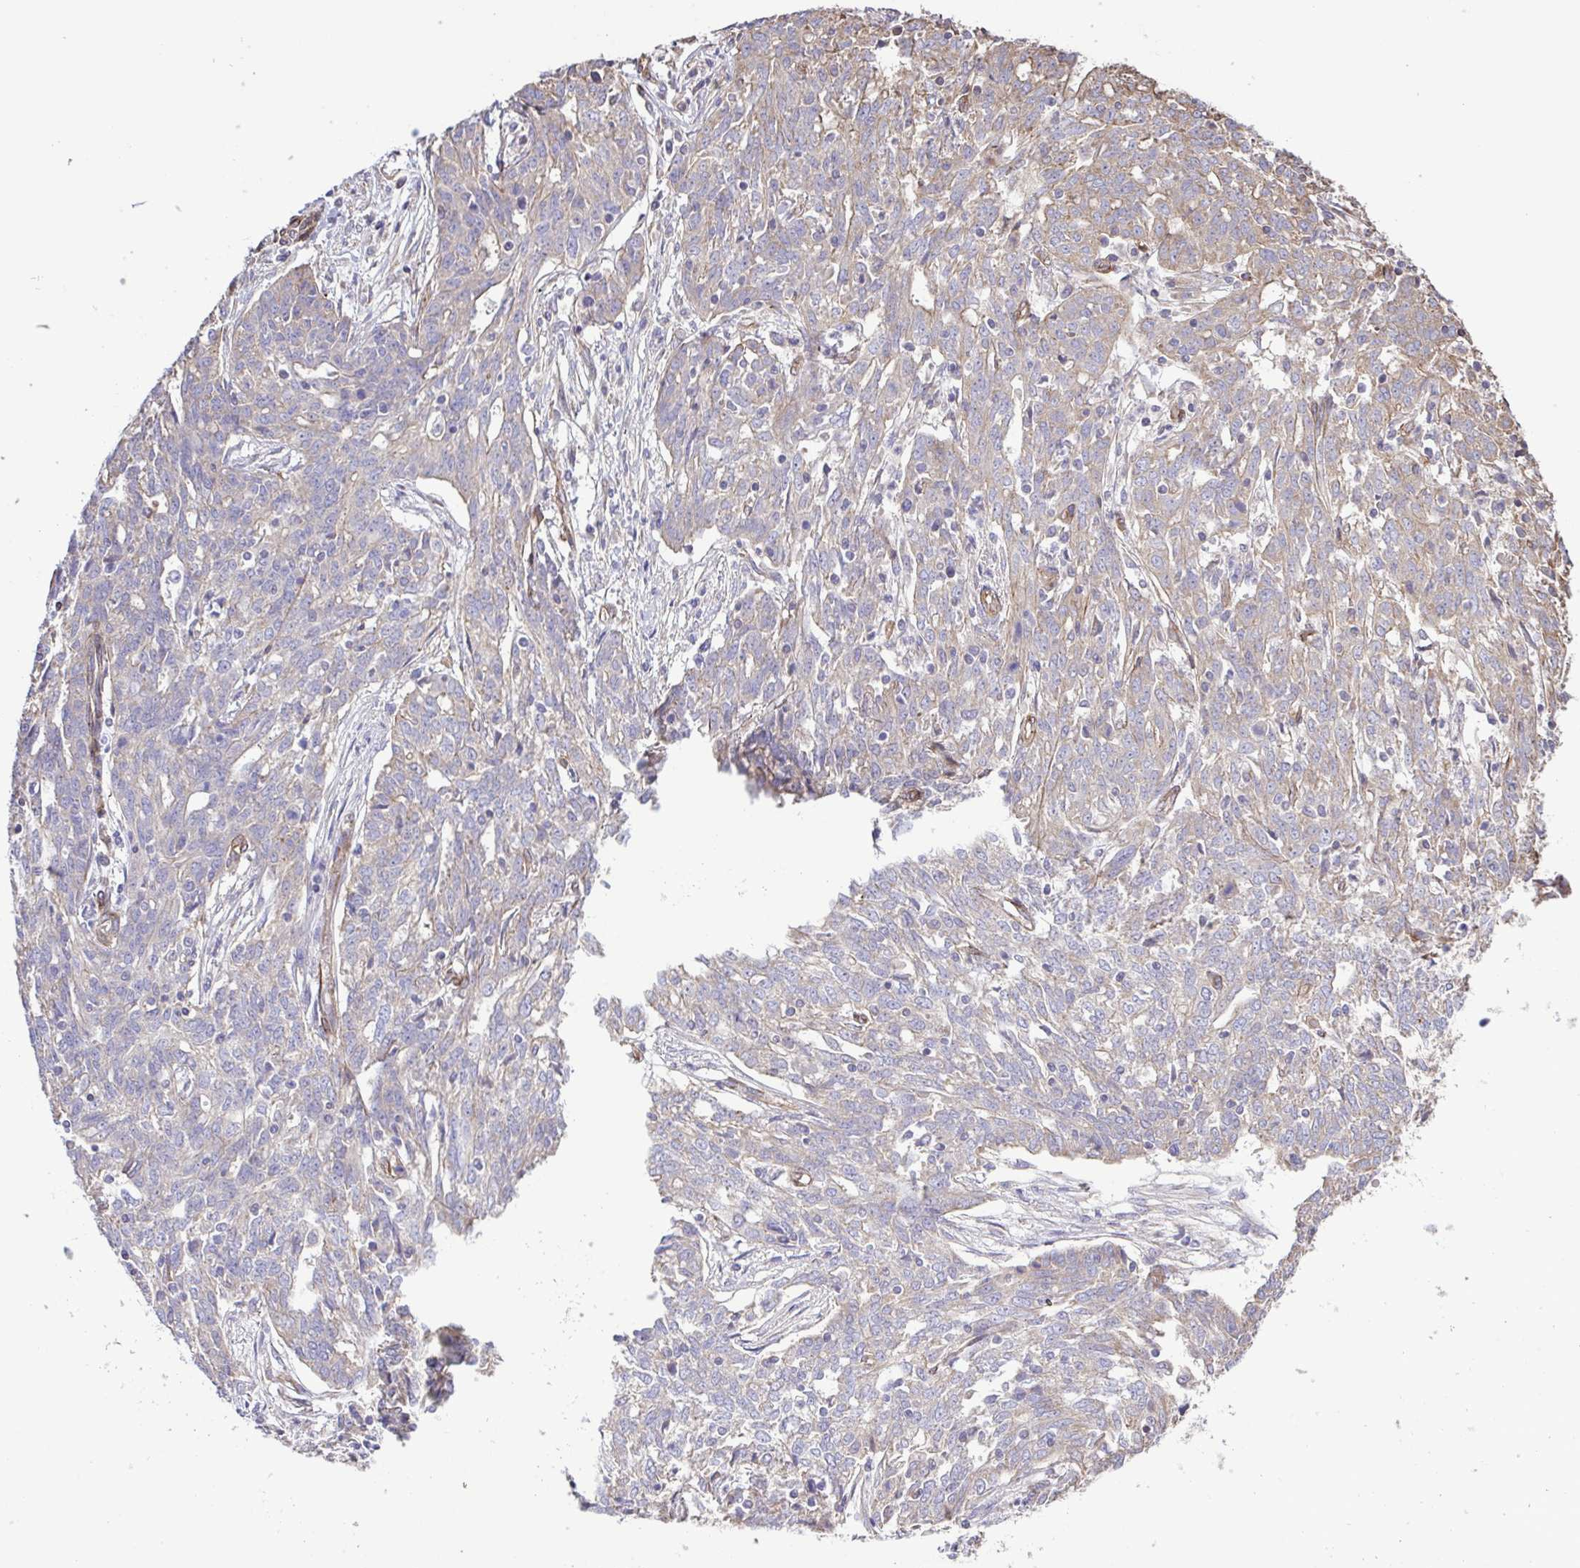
{"staining": {"intensity": "weak", "quantity": "<25%", "location": "cytoplasmic/membranous"}, "tissue": "ovarian cancer", "cell_type": "Tumor cells", "image_type": "cancer", "snomed": [{"axis": "morphology", "description": "Cystadenocarcinoma, serous, NOS"}, {"axis": "topography", "description": "Ovary"}], "caption": "This is an IHC histopathology image of human ovarian serous cystadenocarcinoma. There is no expression in tumor cells.", "gene": "FLT1", "patient": {"sex": "female", "age": 67}}